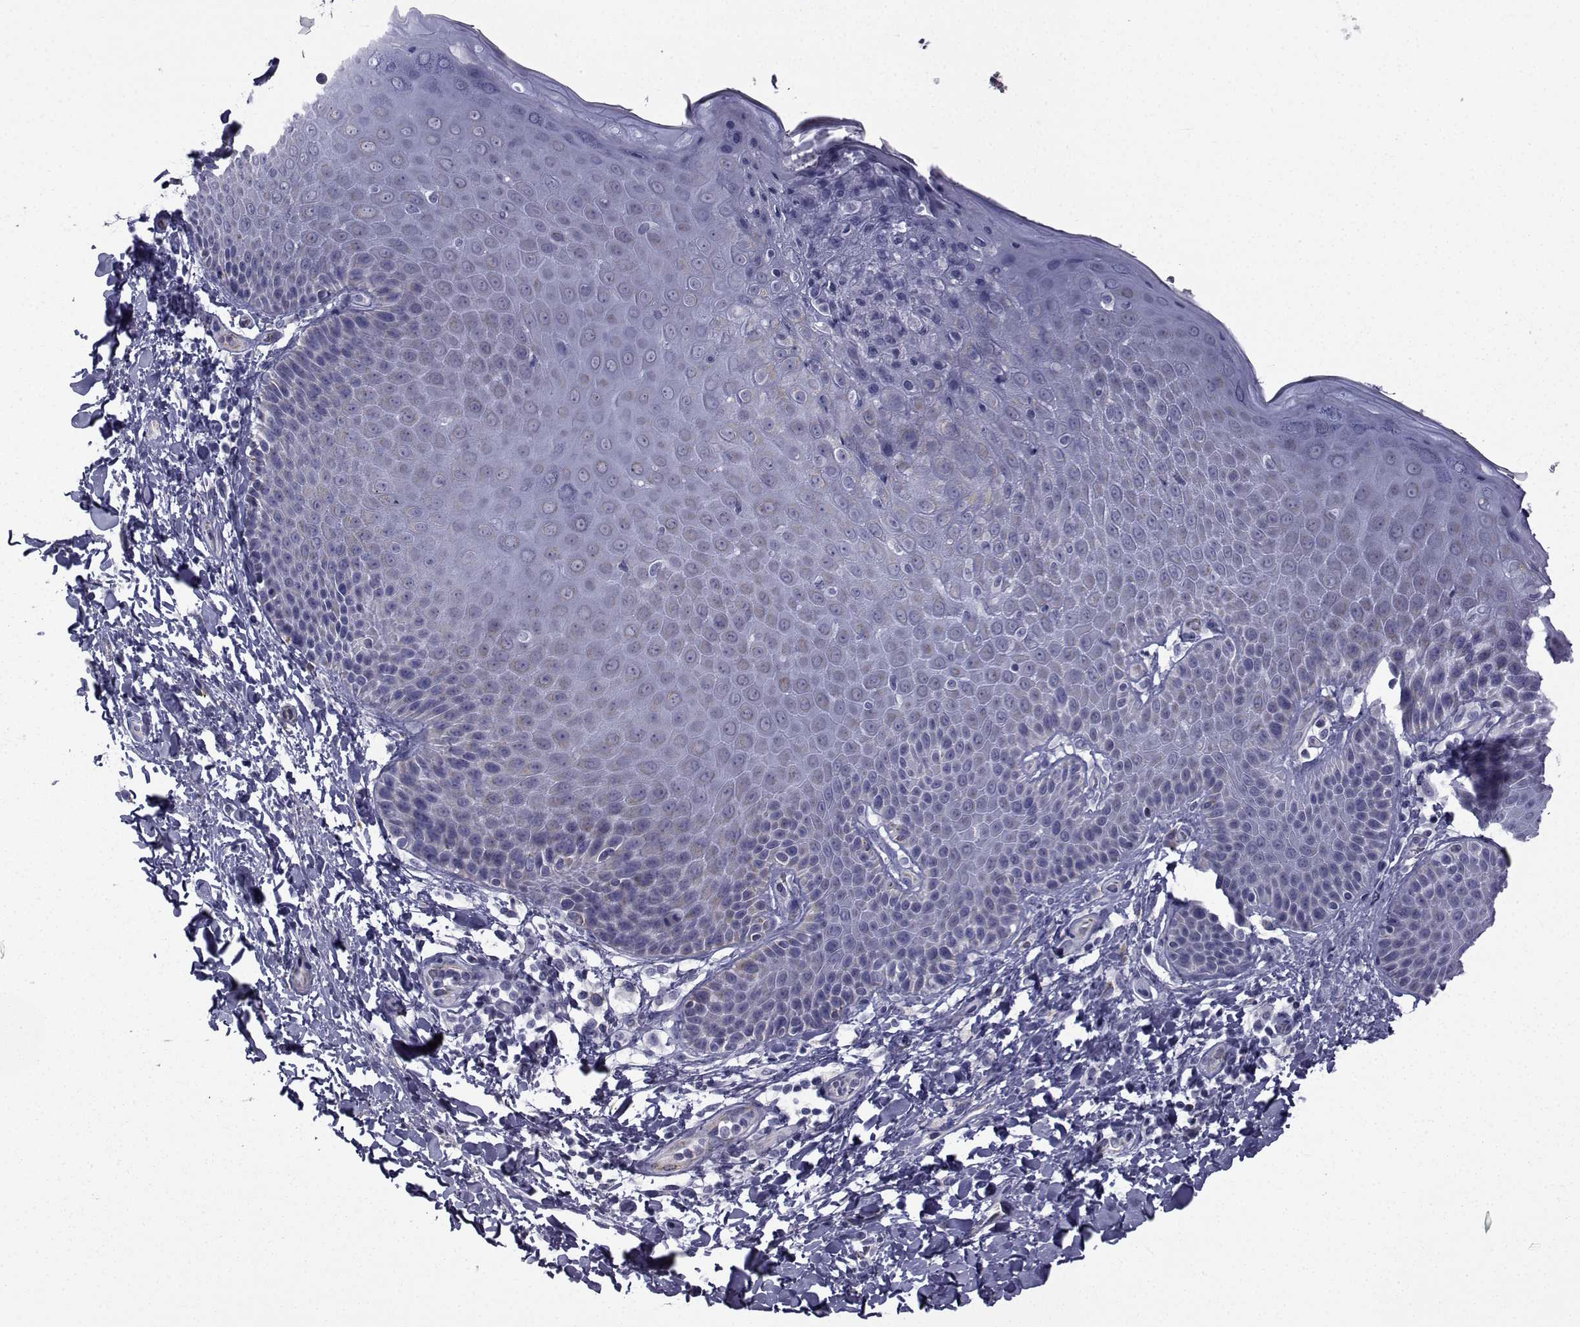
{"staining": {"intensity": "negative", "quantity": "none", "location": "none"}, "tissue": "skin", "cell_type": "Epidermal cells", "image_type": "normal", "snomed": [{"axis": "morphology", "description": "Normal tissue, NOS"}, {"axis": "topography", "description": "Anal"}, {"axis": "topography", "description": "Peripheral nerve tissue"}], "caption": "Human skin stained for a protein using immunohistochemistry (IHC) exhibits no expression in epidermal cells.", "gene": "FDXR", "patient": {"sex": "male", "age": 51}}